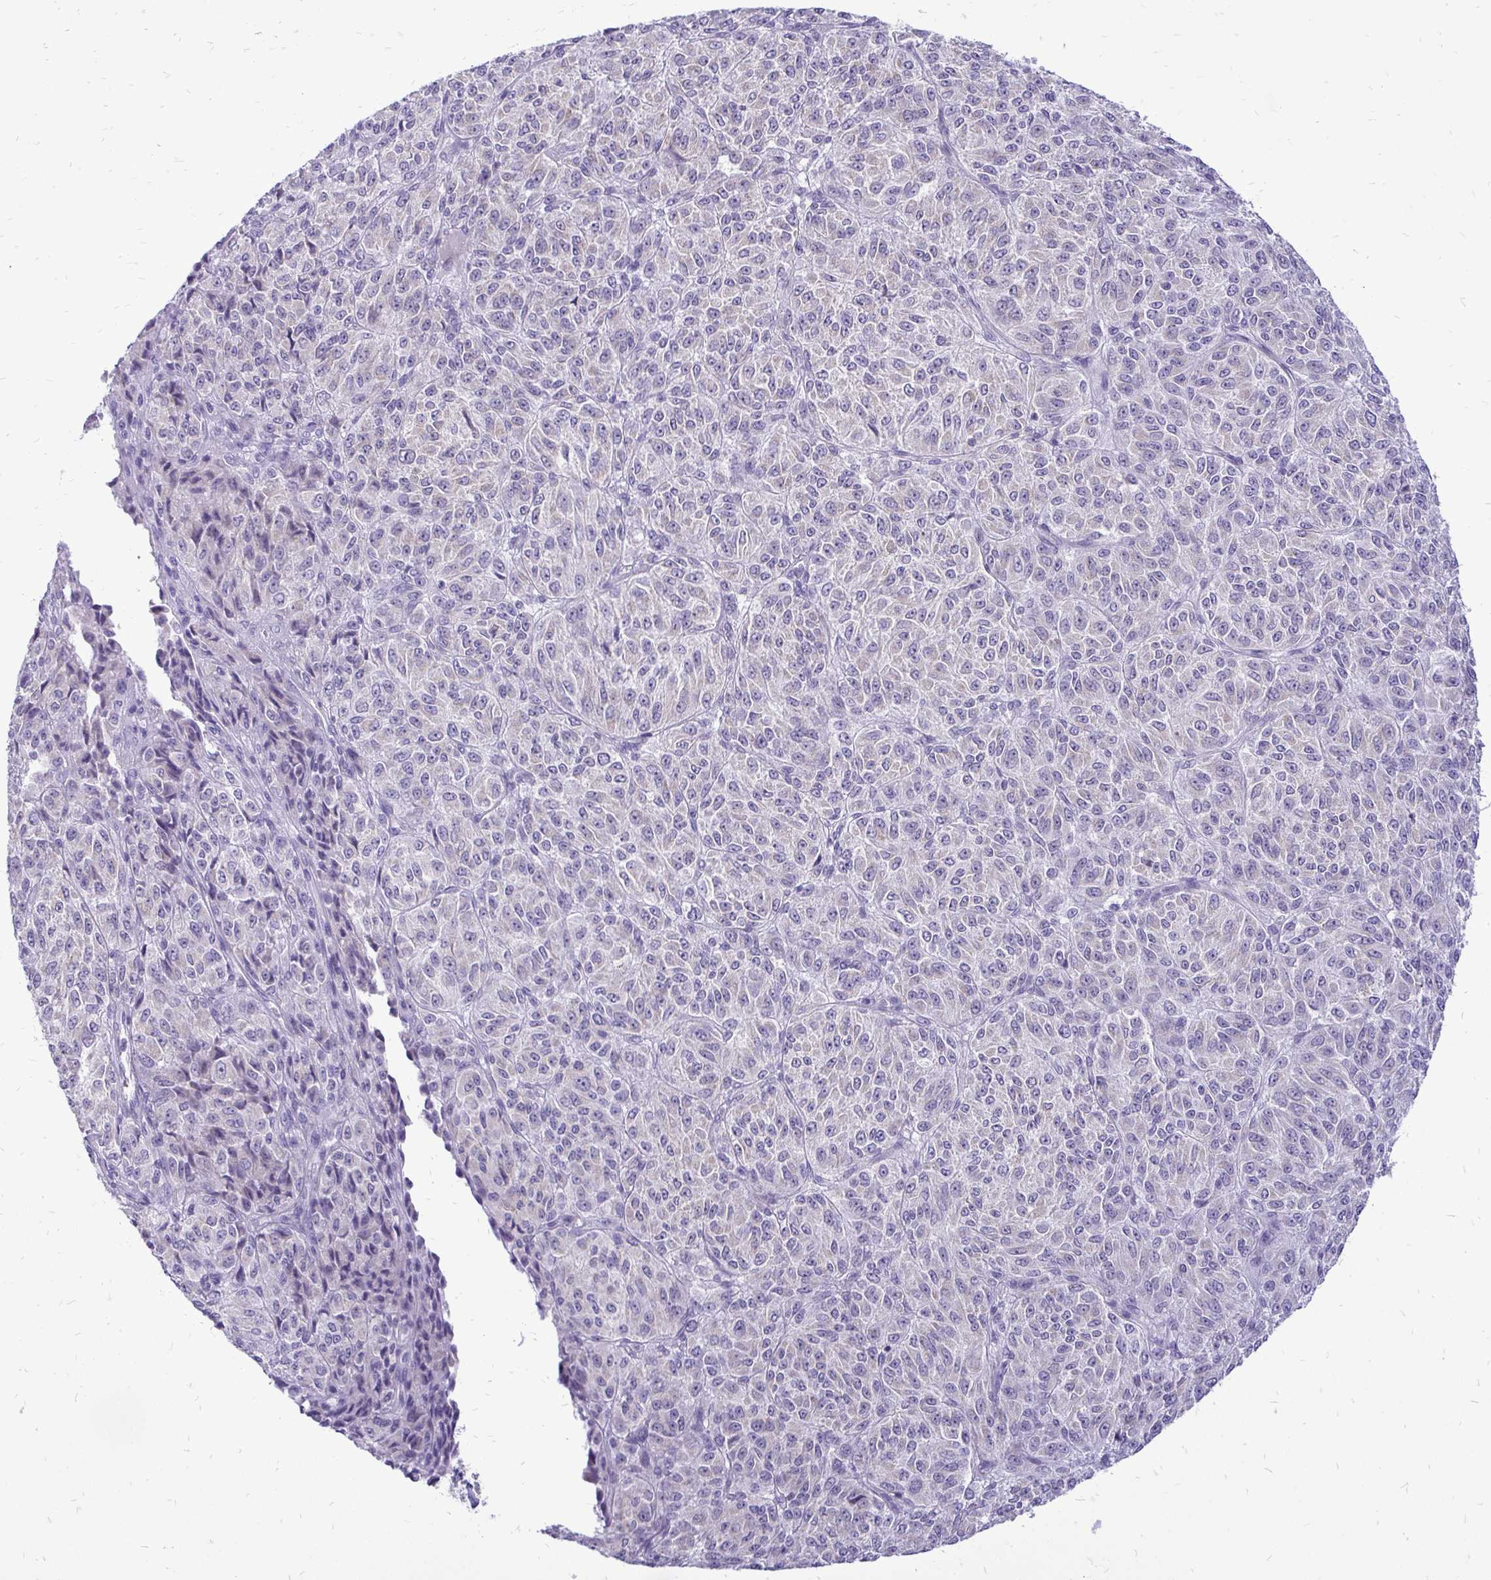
{"staining": {"intensity": "weak", "quantity": "<25%", "location": "cytoplasmic/membranous"}, "tissue": "melanoma", "cell_type": "Tumor cells", "image_type": "cancer", "snomed": [{"axis": "morphology", "description": "Malignant melanoma, Metastatic site"}, {"axis": "topography", "description": "Brain"}], "caption": "IHC of malignant melanoma (metastatic site) reveals no staining in tumor cells. (DAB (3,3'-diaminobenzidine) IHC with hematoxylin counter stain).", "gene": "SPTBN2", "patient": {"sex": "female", "age": 56}}